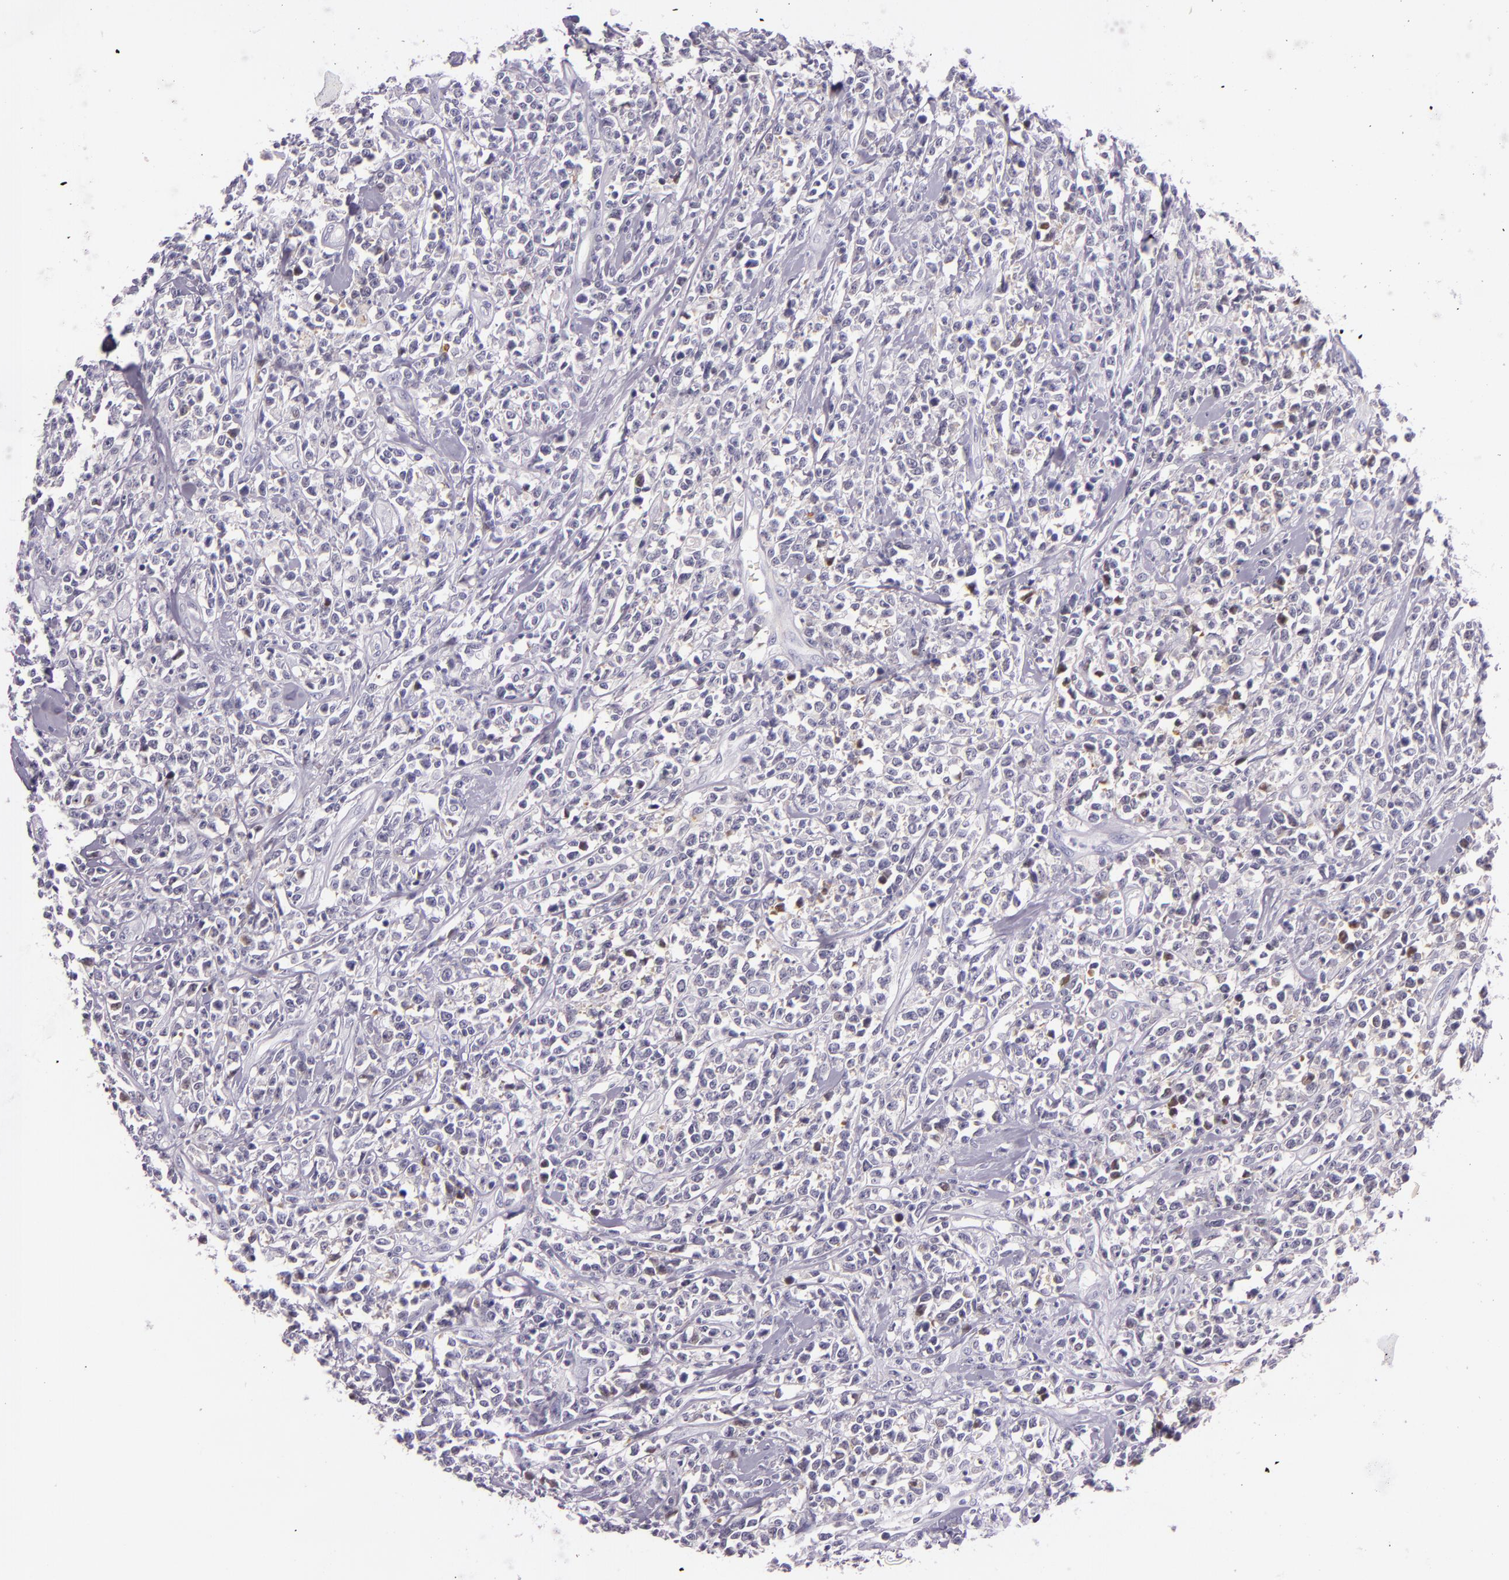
{"staining": {"intensity": "negative", "quantity": "none", "location": "none"}, "tissue": "lymphoma", "cell_type": "Tumor cells", "image_type": "cancer", "snomed": [{"axis": "morphology", "description": "Malignant lymphoma, non-Hodgkin's type, High grade"}, {"axis": "topography", "description": "Colon"}], "caption": "Tumor cells show no significant staining in high-grade malignant lymphoma, non-Hodgkin's type.", "gene": "HSP90AA1", "patient": {"sex": "male", "age": 82}}